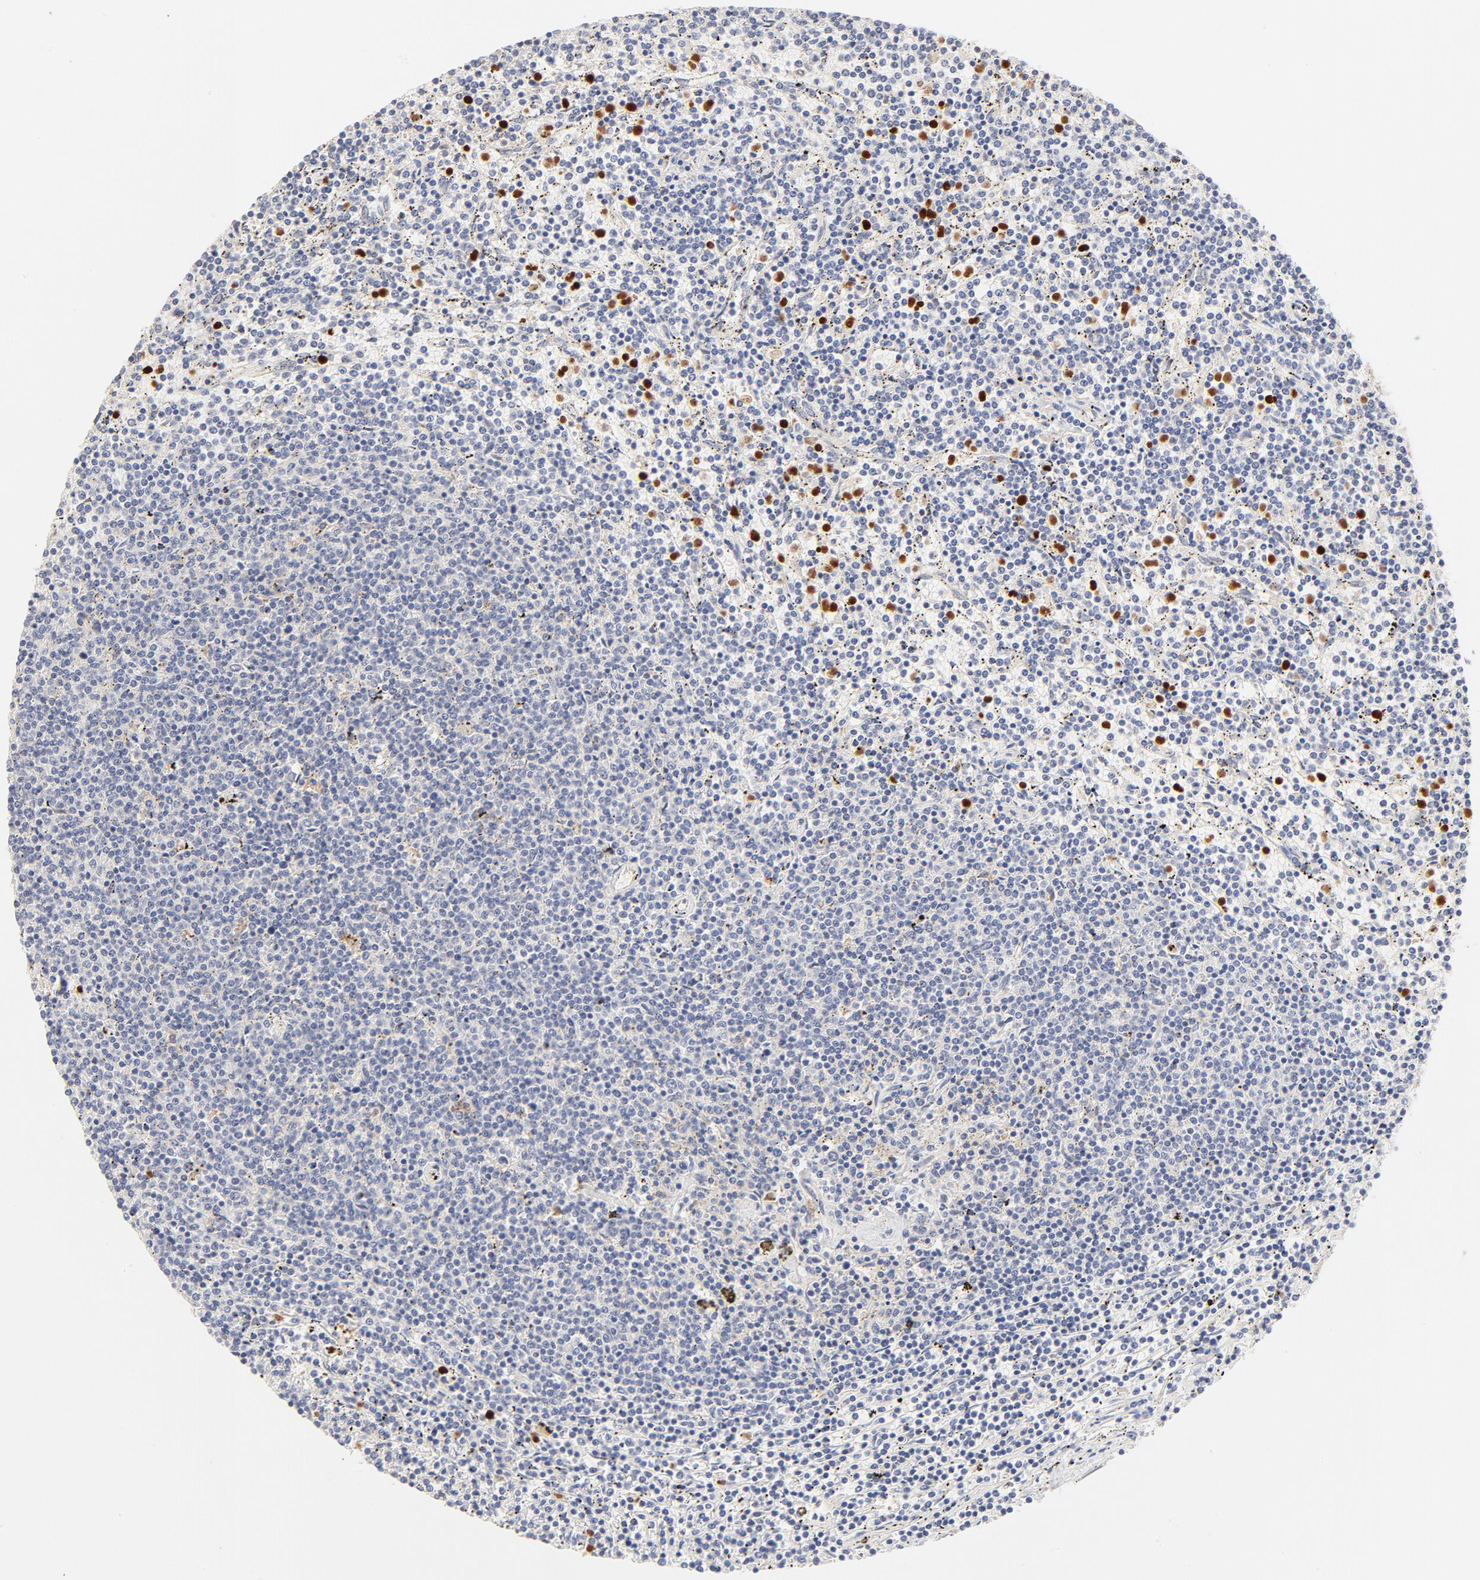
{"staining": {"intensity": "strong", "quantity": "<25%", "location": "cytoplasmic/membranous,nuclear"}, "tissue": "lymphoma", "cell_type": "Tumor cells", "image_type": "cancer", "snomed": [{"axis": "morphology", "description": "Malignant lymphoma, non-Hodgkin's type, Low grade"}, {"axis": "topography", "description": "Spleen"}], "caption": "Low-grade malignant lymphoma, non-Hodgkin's type stained with a protein marker exhibits strong staining in tumor cells.", "gene": "MTERF2", "patient": {"sex": "female", "age": 50}}